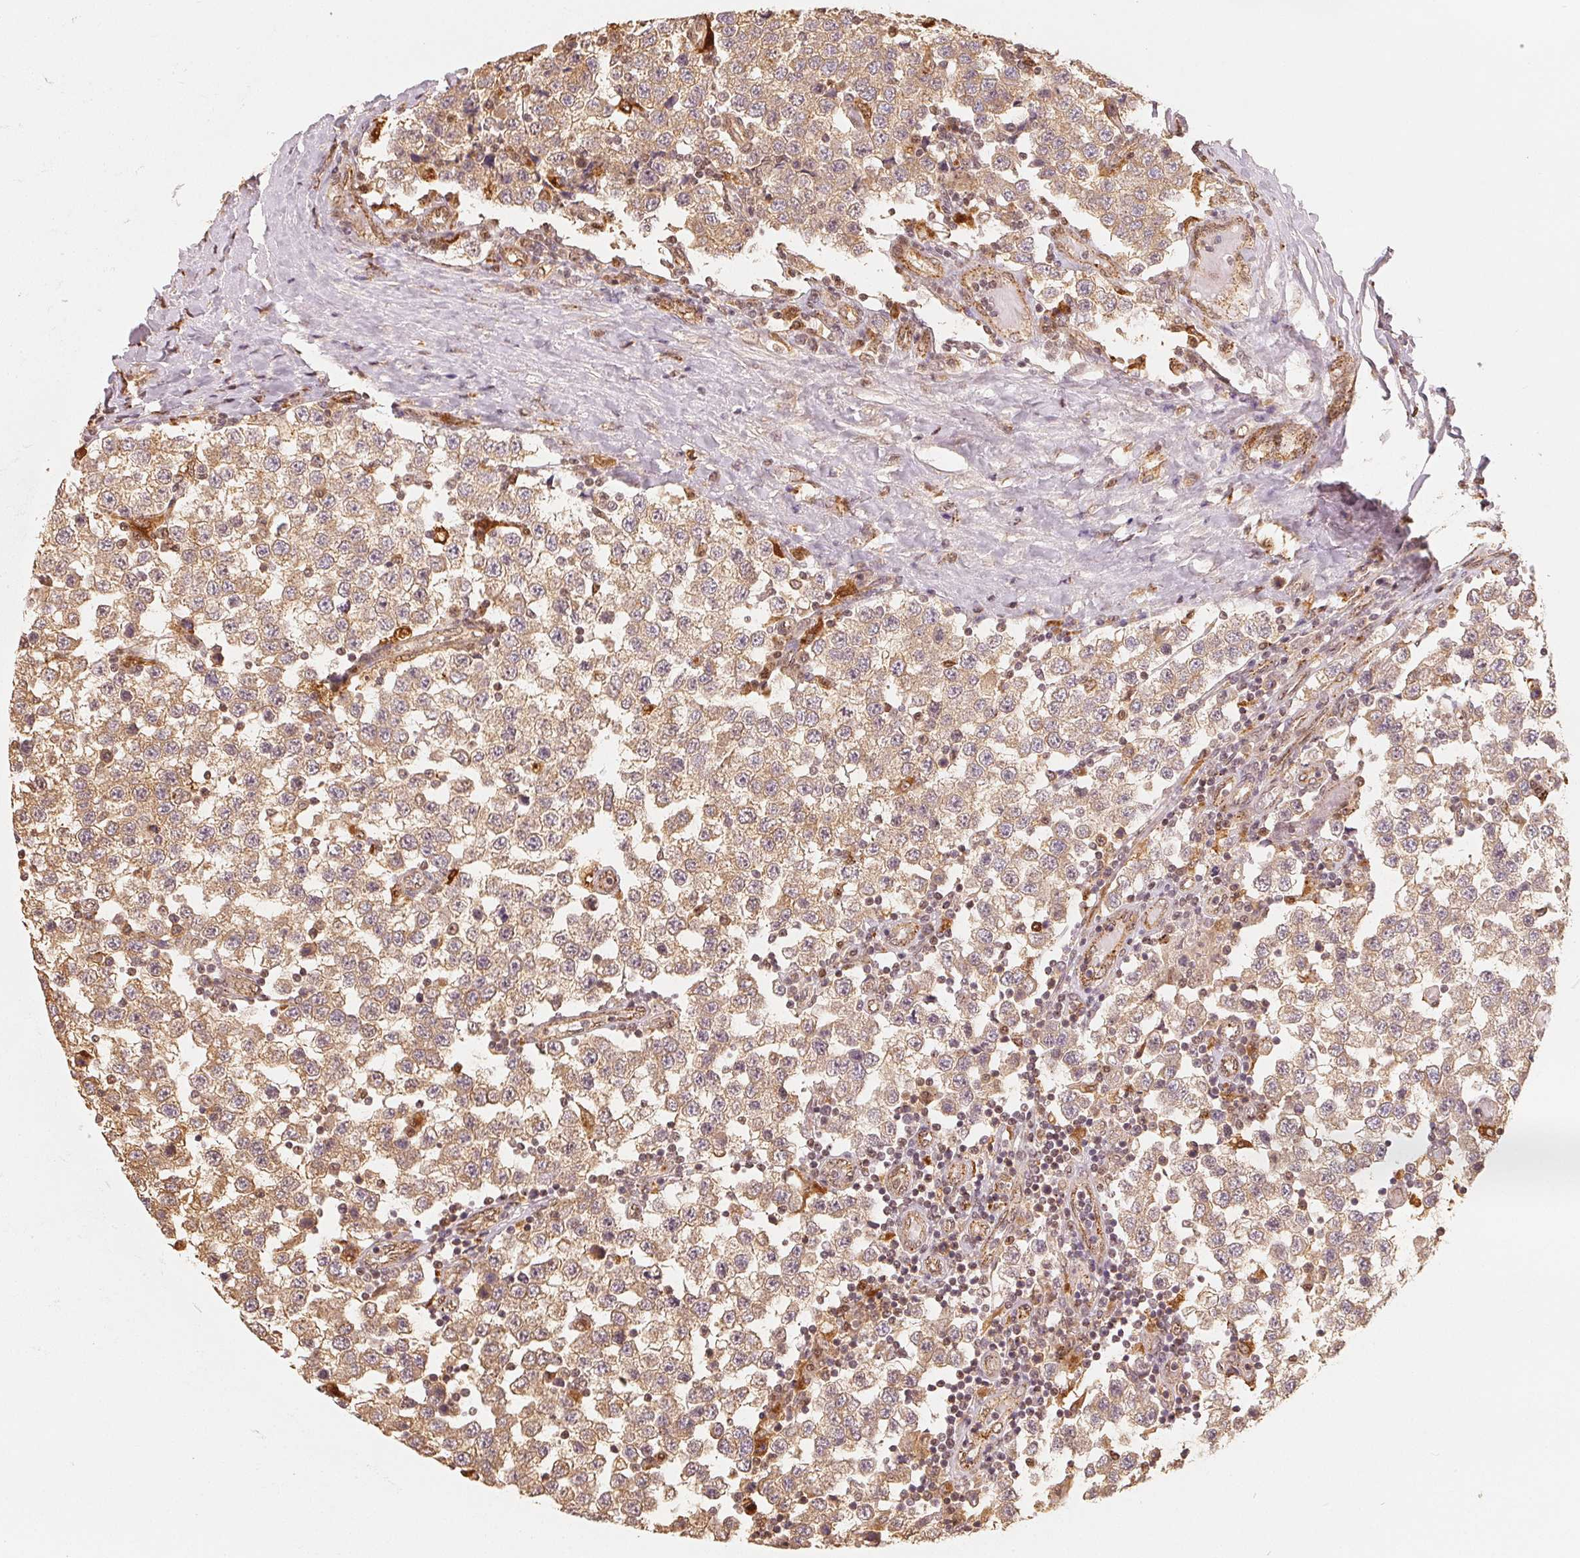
{"staining": {"intensity": "weak", "quantity": ">75%", "location": "cytoplasmic/membranous"}, "tissue": "testis cancer", "cell_type": "Tumor cells", "image_type": "cancer", "snomed": [{"axis": "morphology", "description": "Seminoma, NOS"}, {"axis": "topography", "description": "Testis"}], "caption": "Approximately >75% of tumor cells in human testis seminoma demonstrate weak cytoplasmic/membranous protein positivity as visualized by brown immunohistochemical staining.", "gene": "GUSB", "patient": {"sex": "male", "age": 34}}